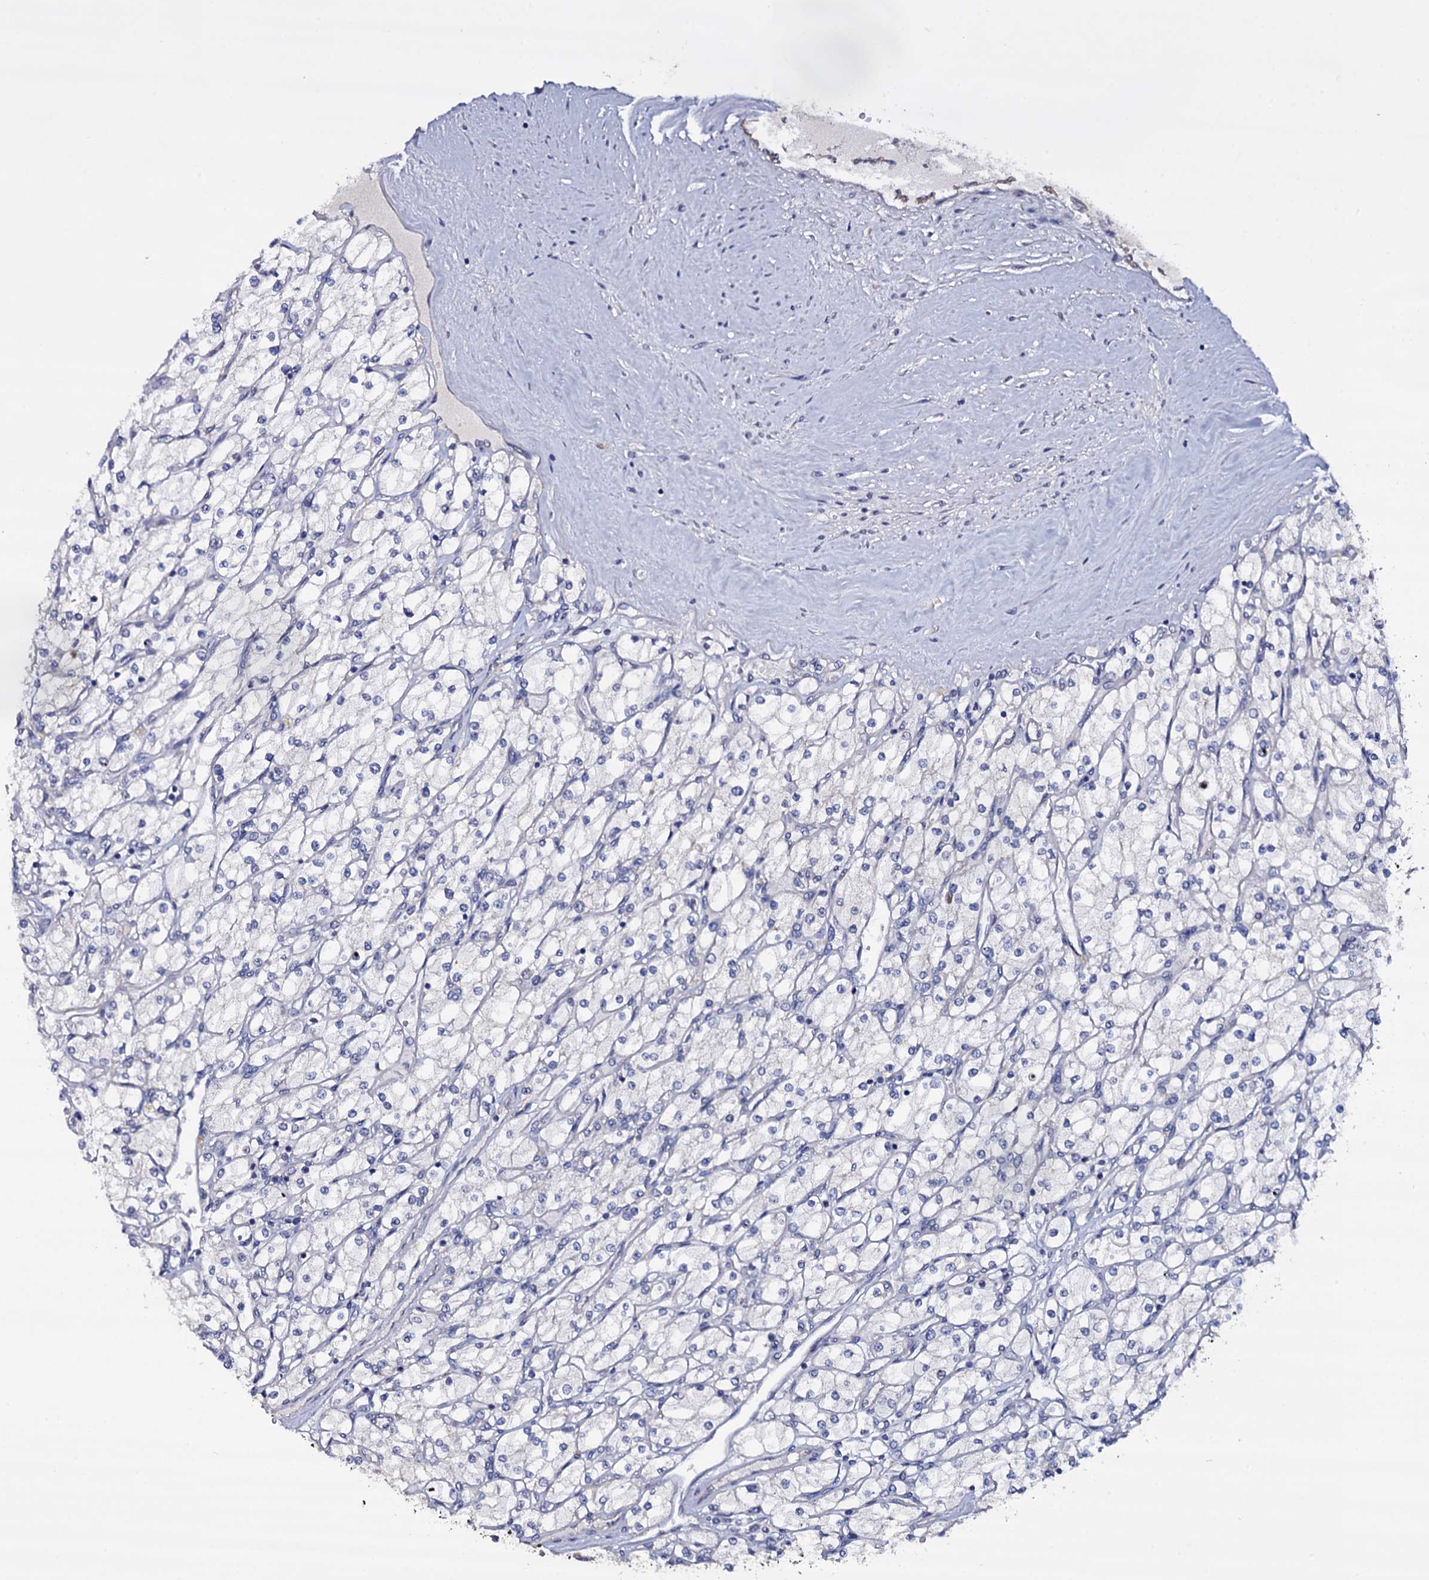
{"staining": {"intensity": "negative", "quantity": "none", "location": "none"}, "tissue": "renal cancer", "cell_type": "Tumor cells", "image_type": "cancer", "snomed": [{"axis": "morphology", "description": "Adenocarcinoma, NOS"}, {"axis": "topography", "description": "Kidney"}], "caption": "Immunohistochemistry (IHC) photomicrograph of human adenocarcinoma (renal) stained for a protein (brown), which demonstrates no expression in tumor cells.", "gene": "BCL2L14", "patient": {"sex": "male", "age": 80}}